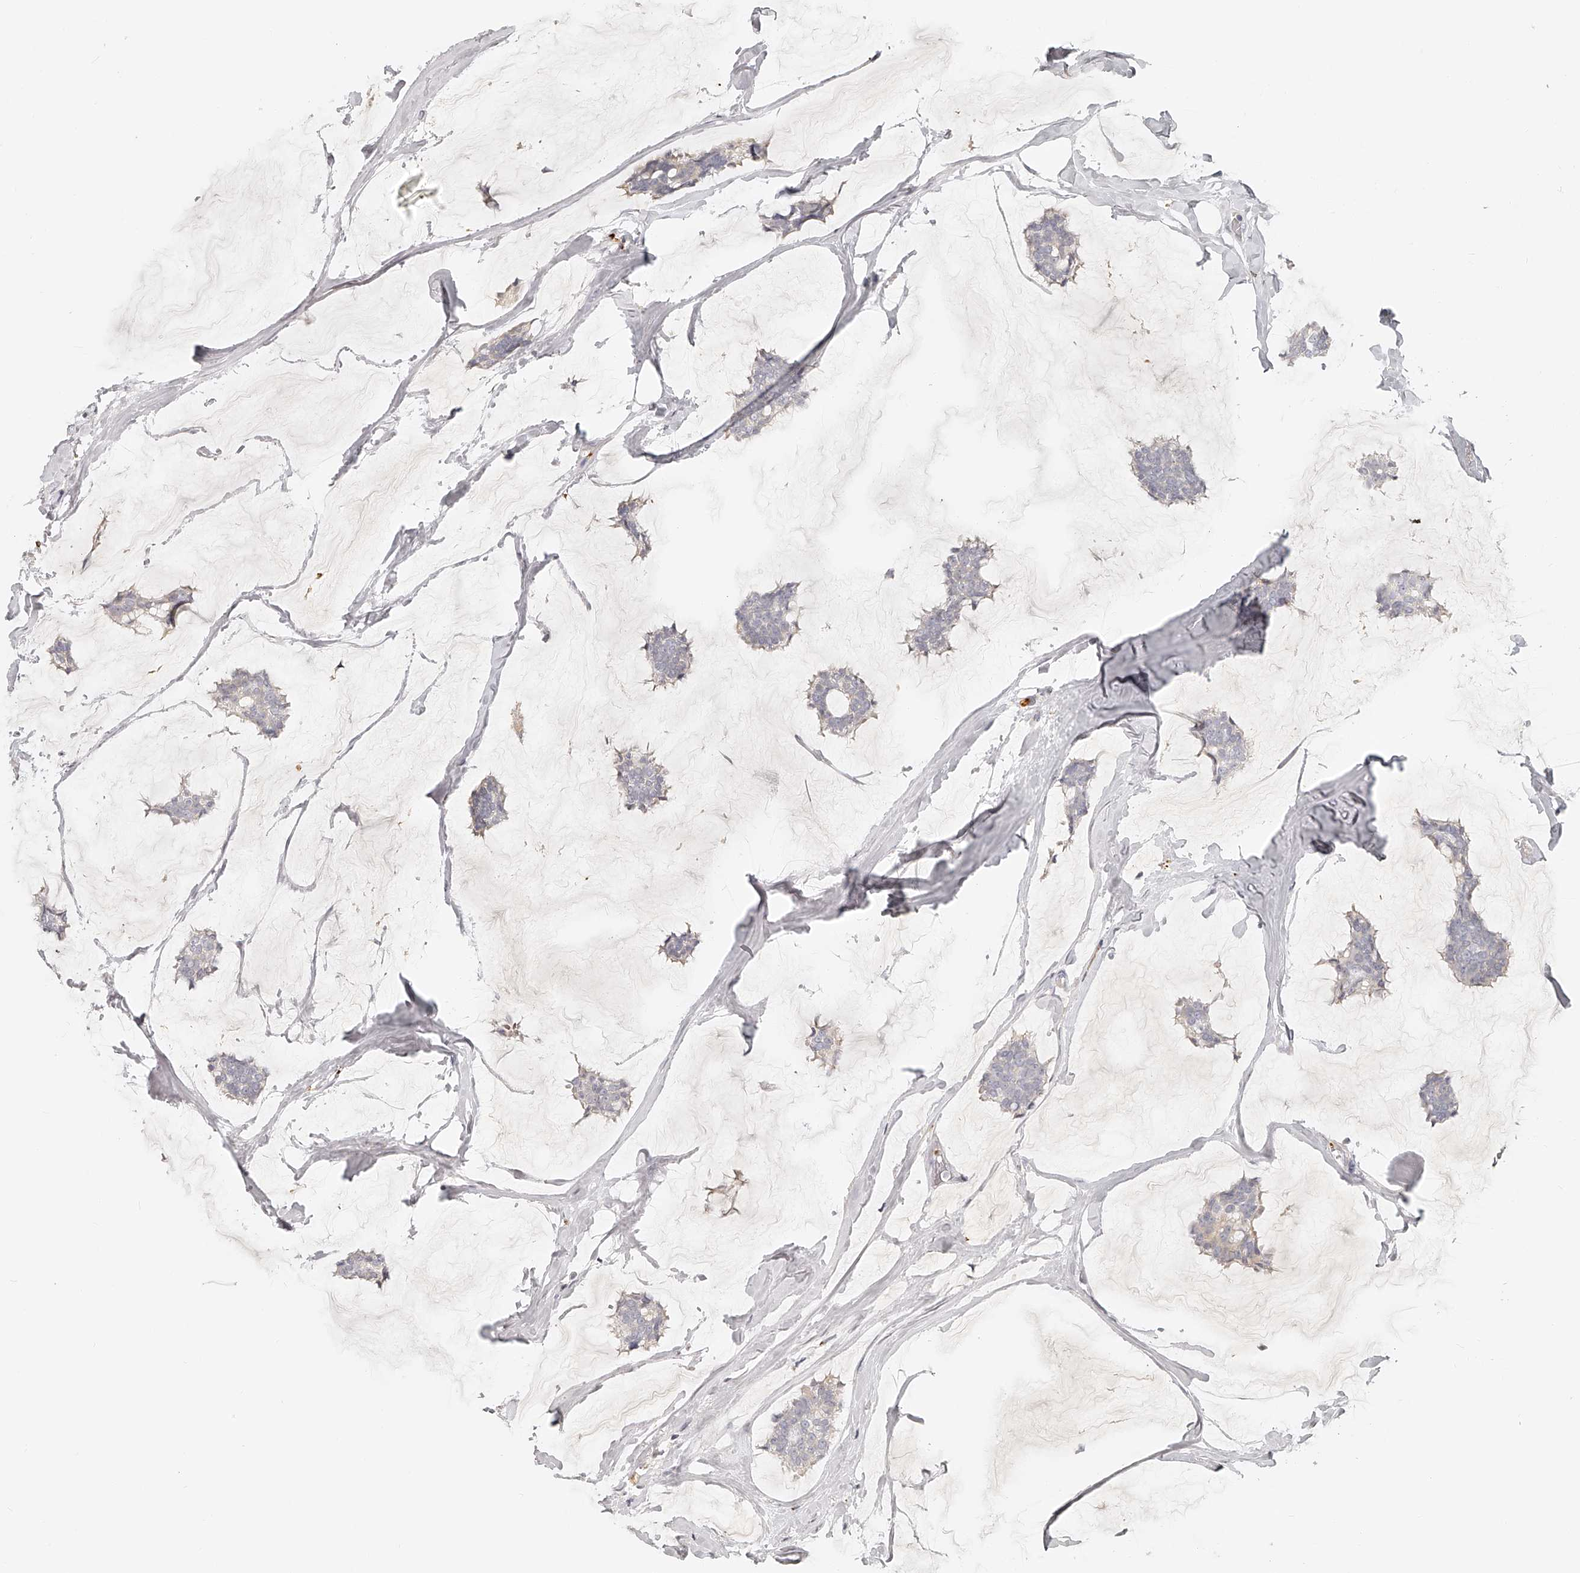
{"staining": {"intensity": "negative", "quantity": "none", "location": "none"}, "tissue": "breast cancer", "cell_type": "Tumor cells", "image_type": "cancer", "snomed": [{"axis": "morphology", "description": "Duct carcinoma"}, {"axis": "topography", "description": "Breast"}], "caption": "An image of human breast cancer (infiltrating ductal carcinoma) is negative for staining in tumor cells.", "gene": "ITGB3", "patient": {"sex": "female", "age": 93}}